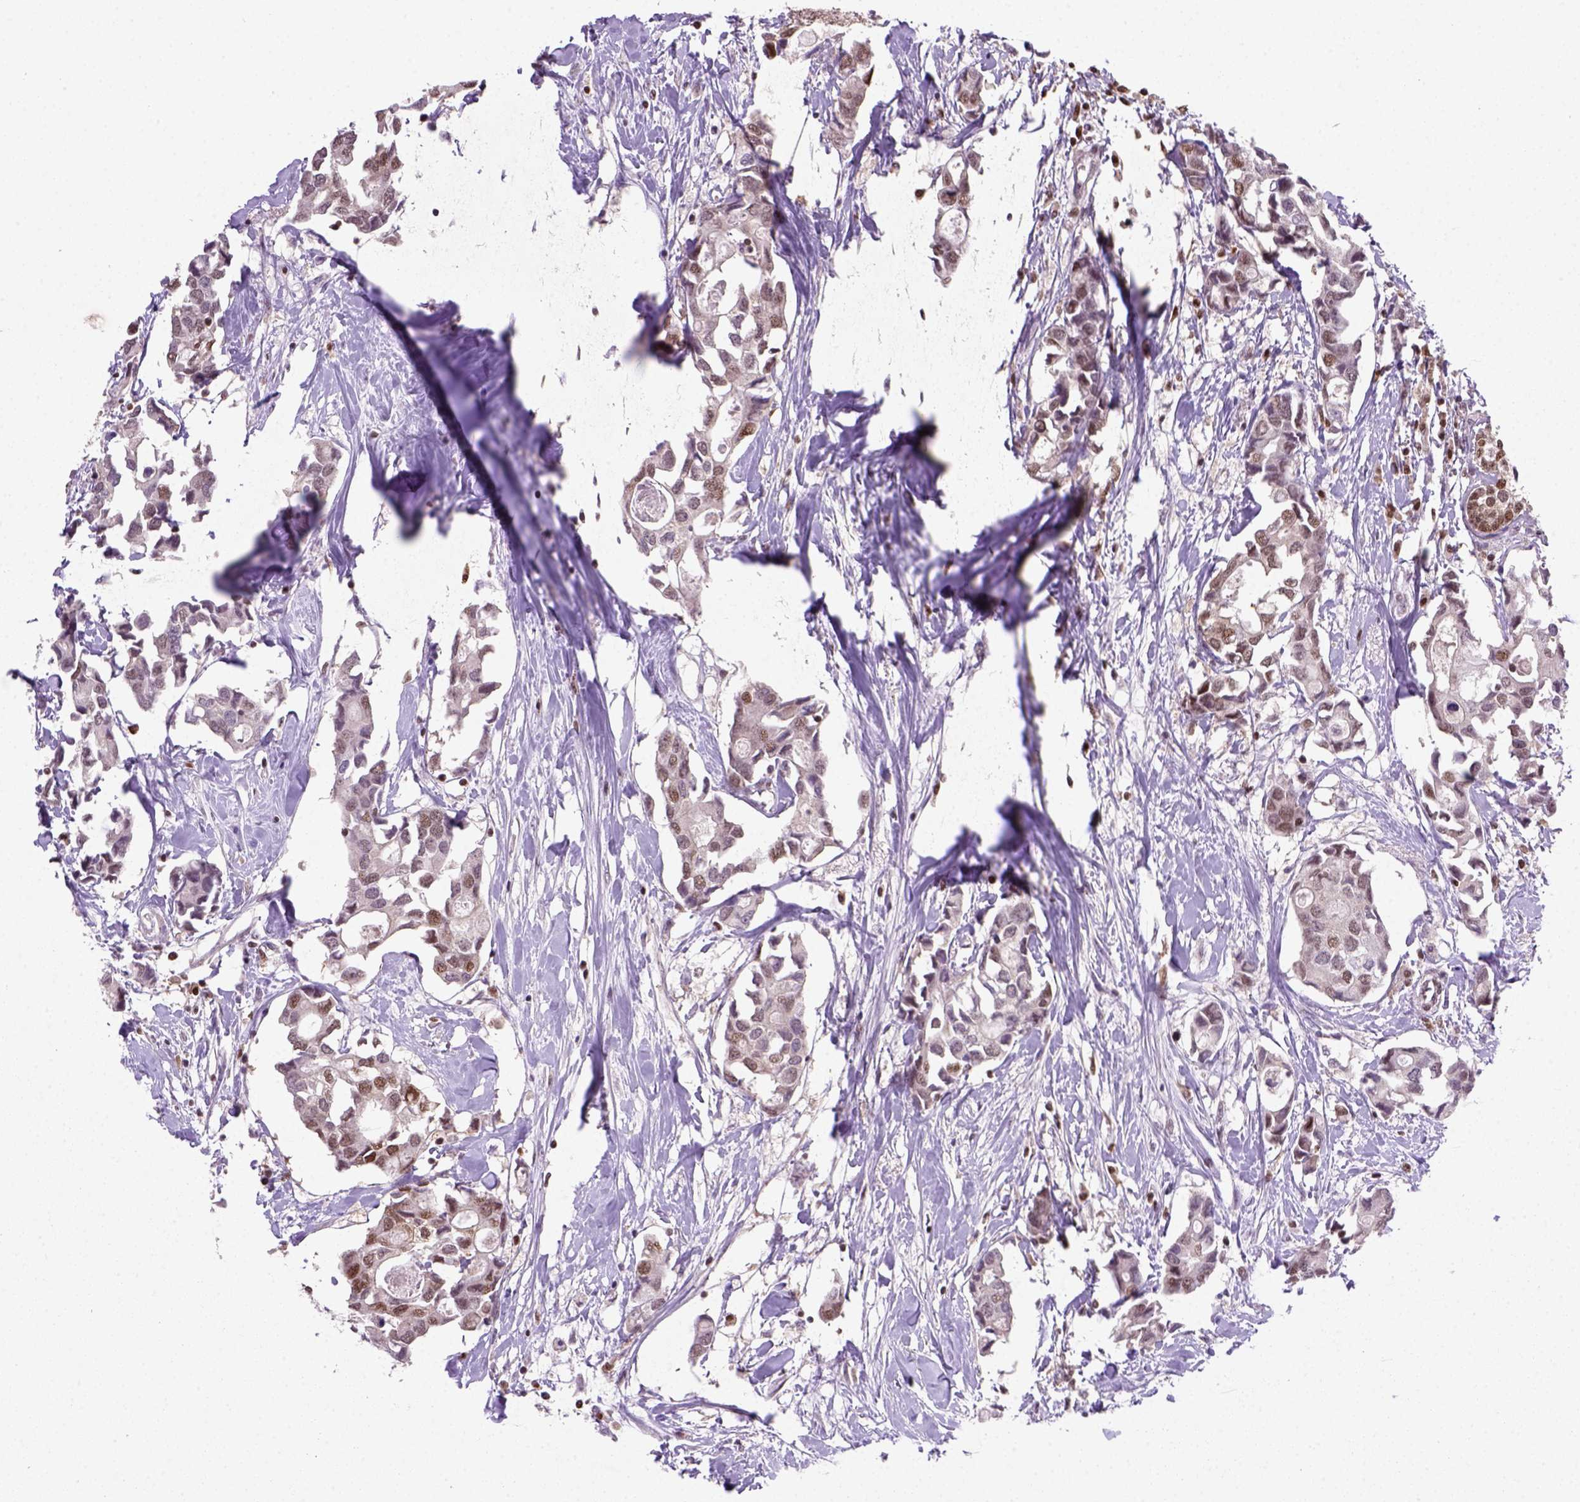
{"staining": {"intensity": "weak", "quantity": ">75%", "location": "nuclear"}, "tissue": "breast cancer", "cell_type": "Tumor cells", "image_type": "cancer", "snomed": [{"axis": "morphology", "description": "Duct carcinoma"}, {"axis": "topography", "description": "Breast"}], "caption": "The histopathology image reveals staining of breast cancer, revealing weak nuclear protein expression (brown color) within tumor cells.", "gene": "MGMT", "patient": {"sex": "female", "age": 83}}